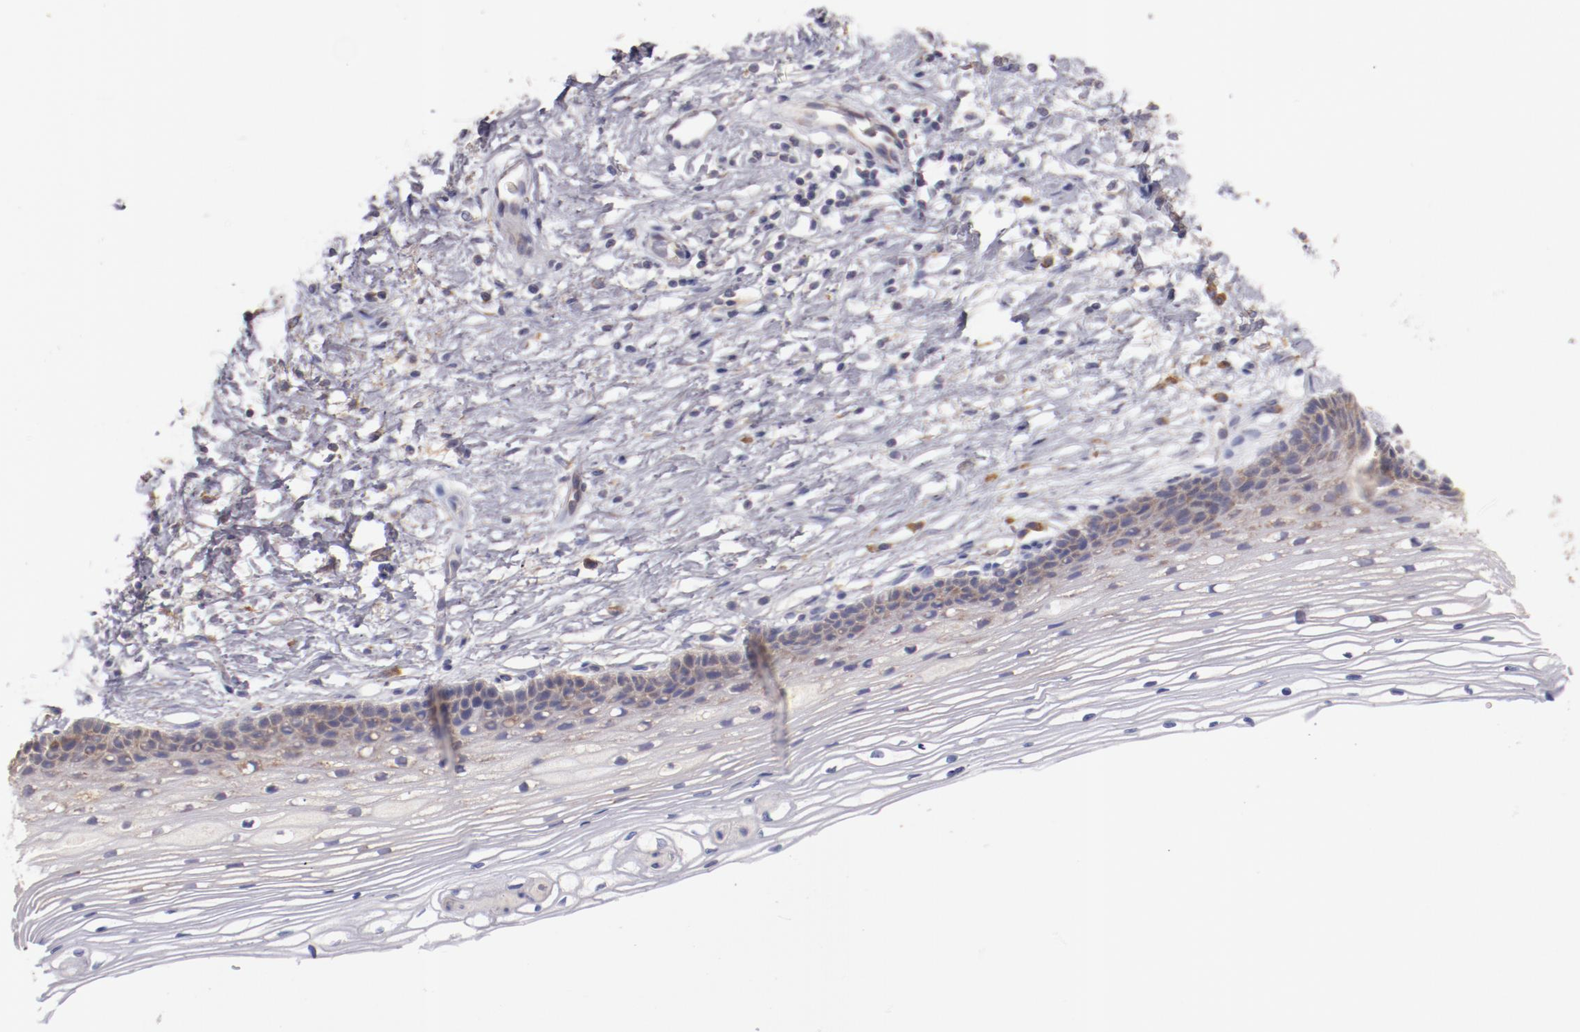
{"staining": {"intensity": "weak", "quantity": "25%-75%", "location": "cytoplasmic/membranous"}, "tissue": "cervix", "cell_type": "Glandular cells", "image_type": "normal", "snomed": [{"axis": "morphology", "description": "Normal tissue, NOS"}, {"axis": "topography", "description": "Cervix"}], "caption": "Glandular cells display low levels of weak cytoplasmic/membranous staining in about 25%-75% of cells in normal cervix. (Brightfield microscopy of DAB IHC at high magnification).", "gene": "ENTPD5", "patient": {"sex": "female", "age": 77}}